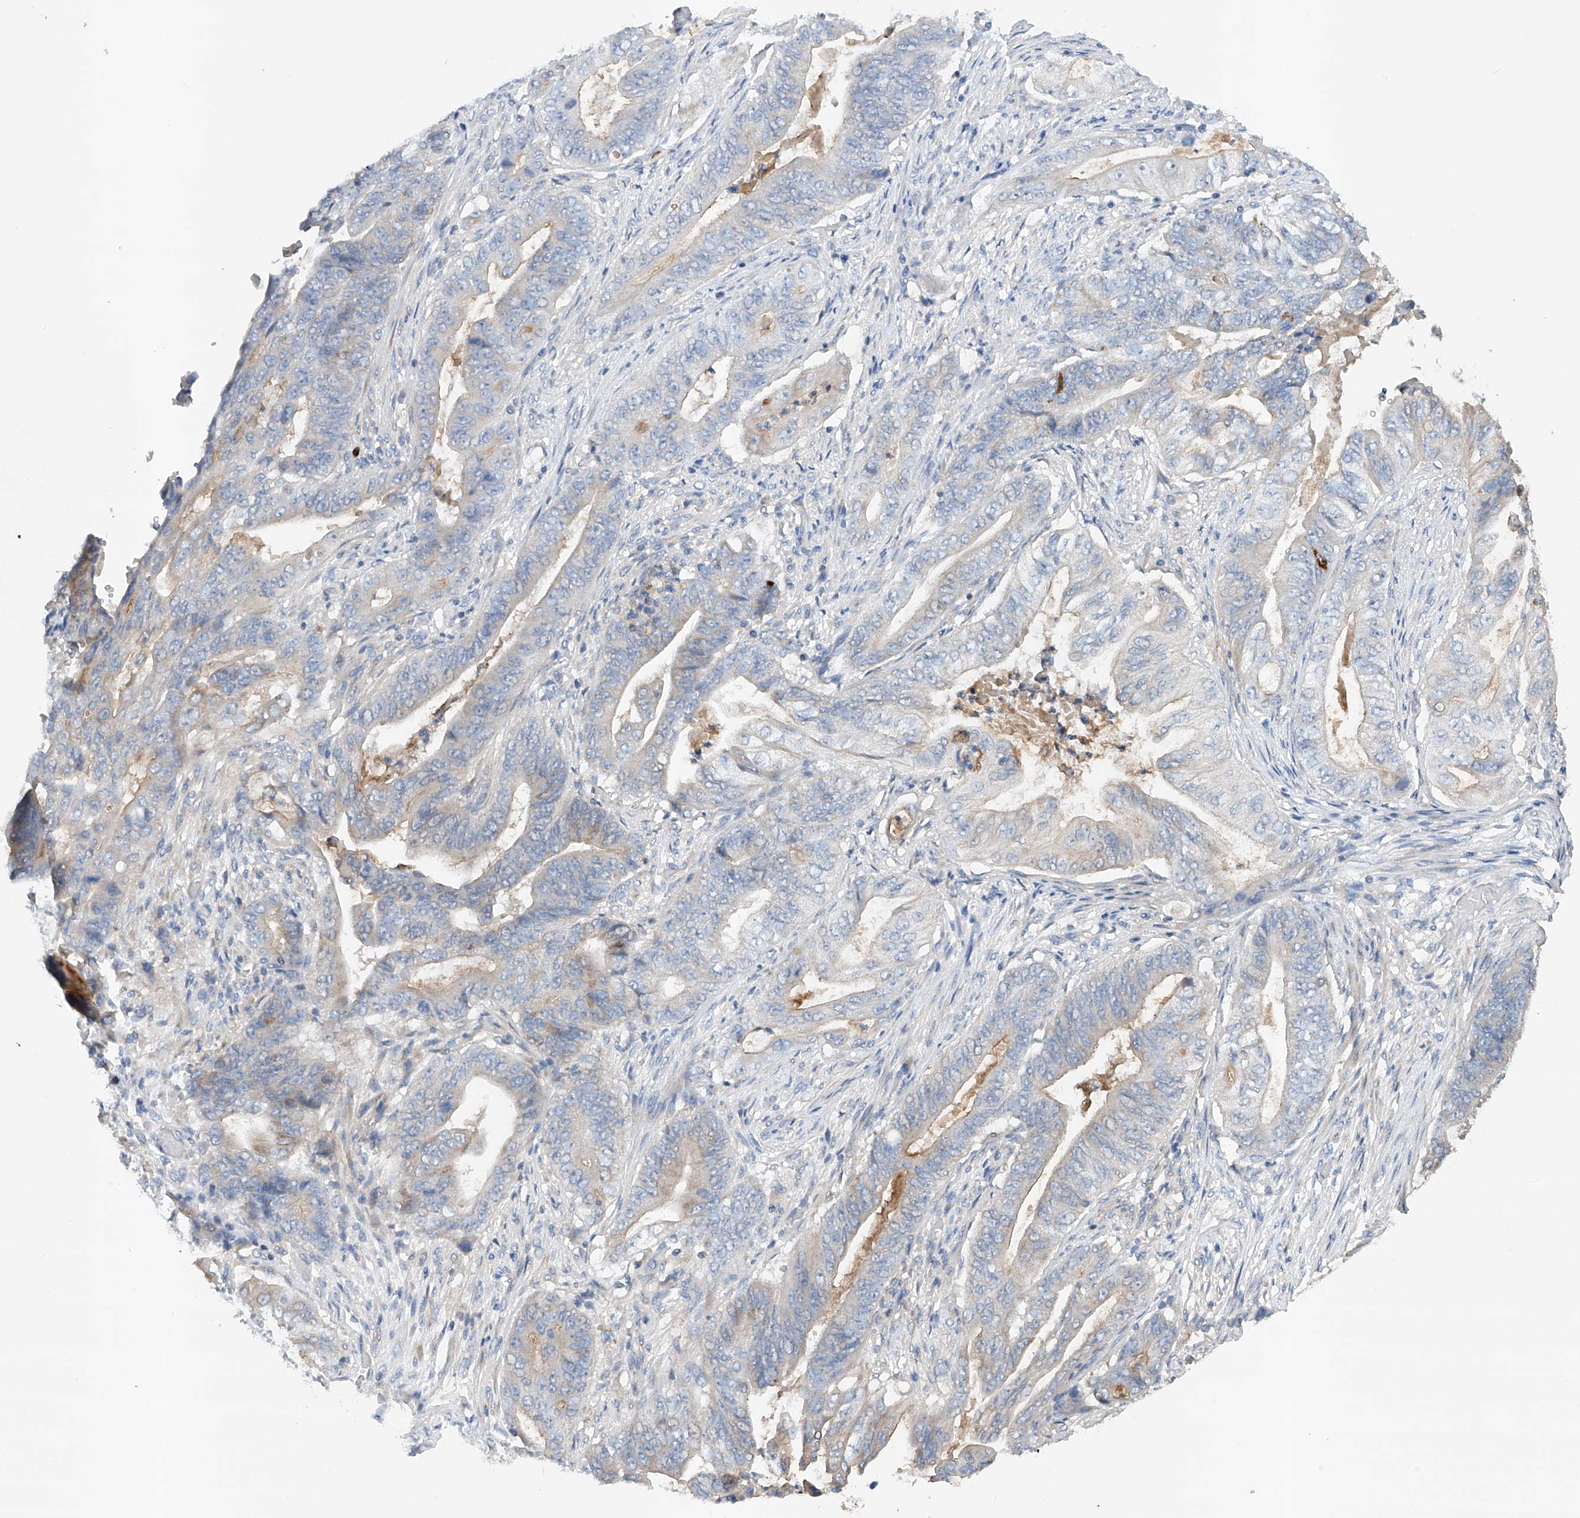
{"staining": {"intensity": "weak", "quantity": "<25%", "location": "cytoplasmic/membranous"}, "tissue": "stomach cancer", "cell_type": "Tumor cells", "image_type": "cancer", "snomed": [{"axis": "morphology", "description": "Adenocarcinoma, NOS"}, {"axis": "topography", "description": "Stomach"}], "caption": "Immunohistochemistry of human stomach cancer (adenocarcinoma) demonstrates no expression in tumor cells.", "gene": "GPC4", "patient": {"sex": "female", "age": 73}}